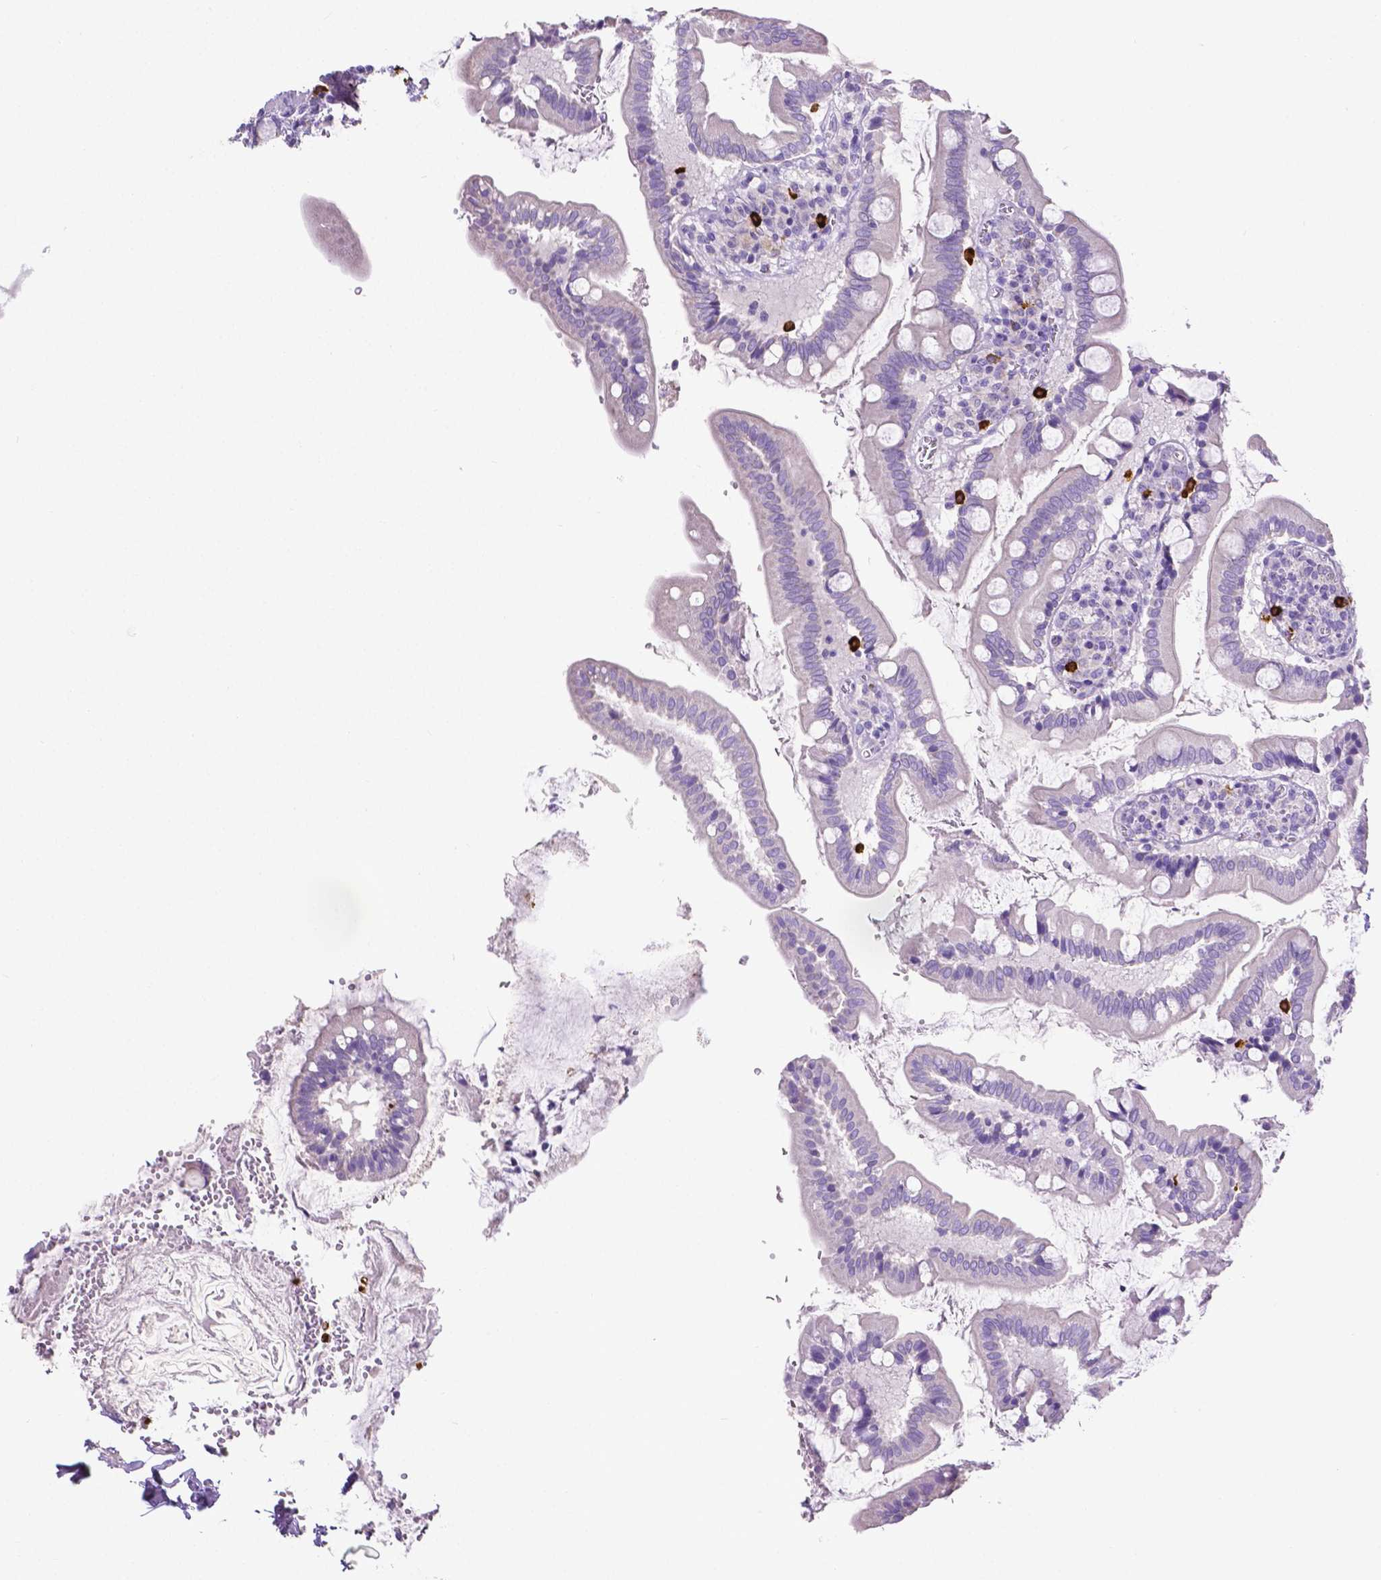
{"staining": {"intensity": "negative", "quantity": "none", "location": "none"}, "tissue": "small intestine", "cell_type": "Glandular cells", "image_type": "normal", "snomed": [{"axis": "morphology", "description": "Normal tissue, NOS"}, {"axis": "topography", "description": "Small intestine"}], "caption": "DAB (3,3'-diaminobenzidine) immunohistochemical staining of benign small intestine shows no significant staining in glandular cells.", "gene": "MMP9", "patient": {"sex": "female", "age": 56}}